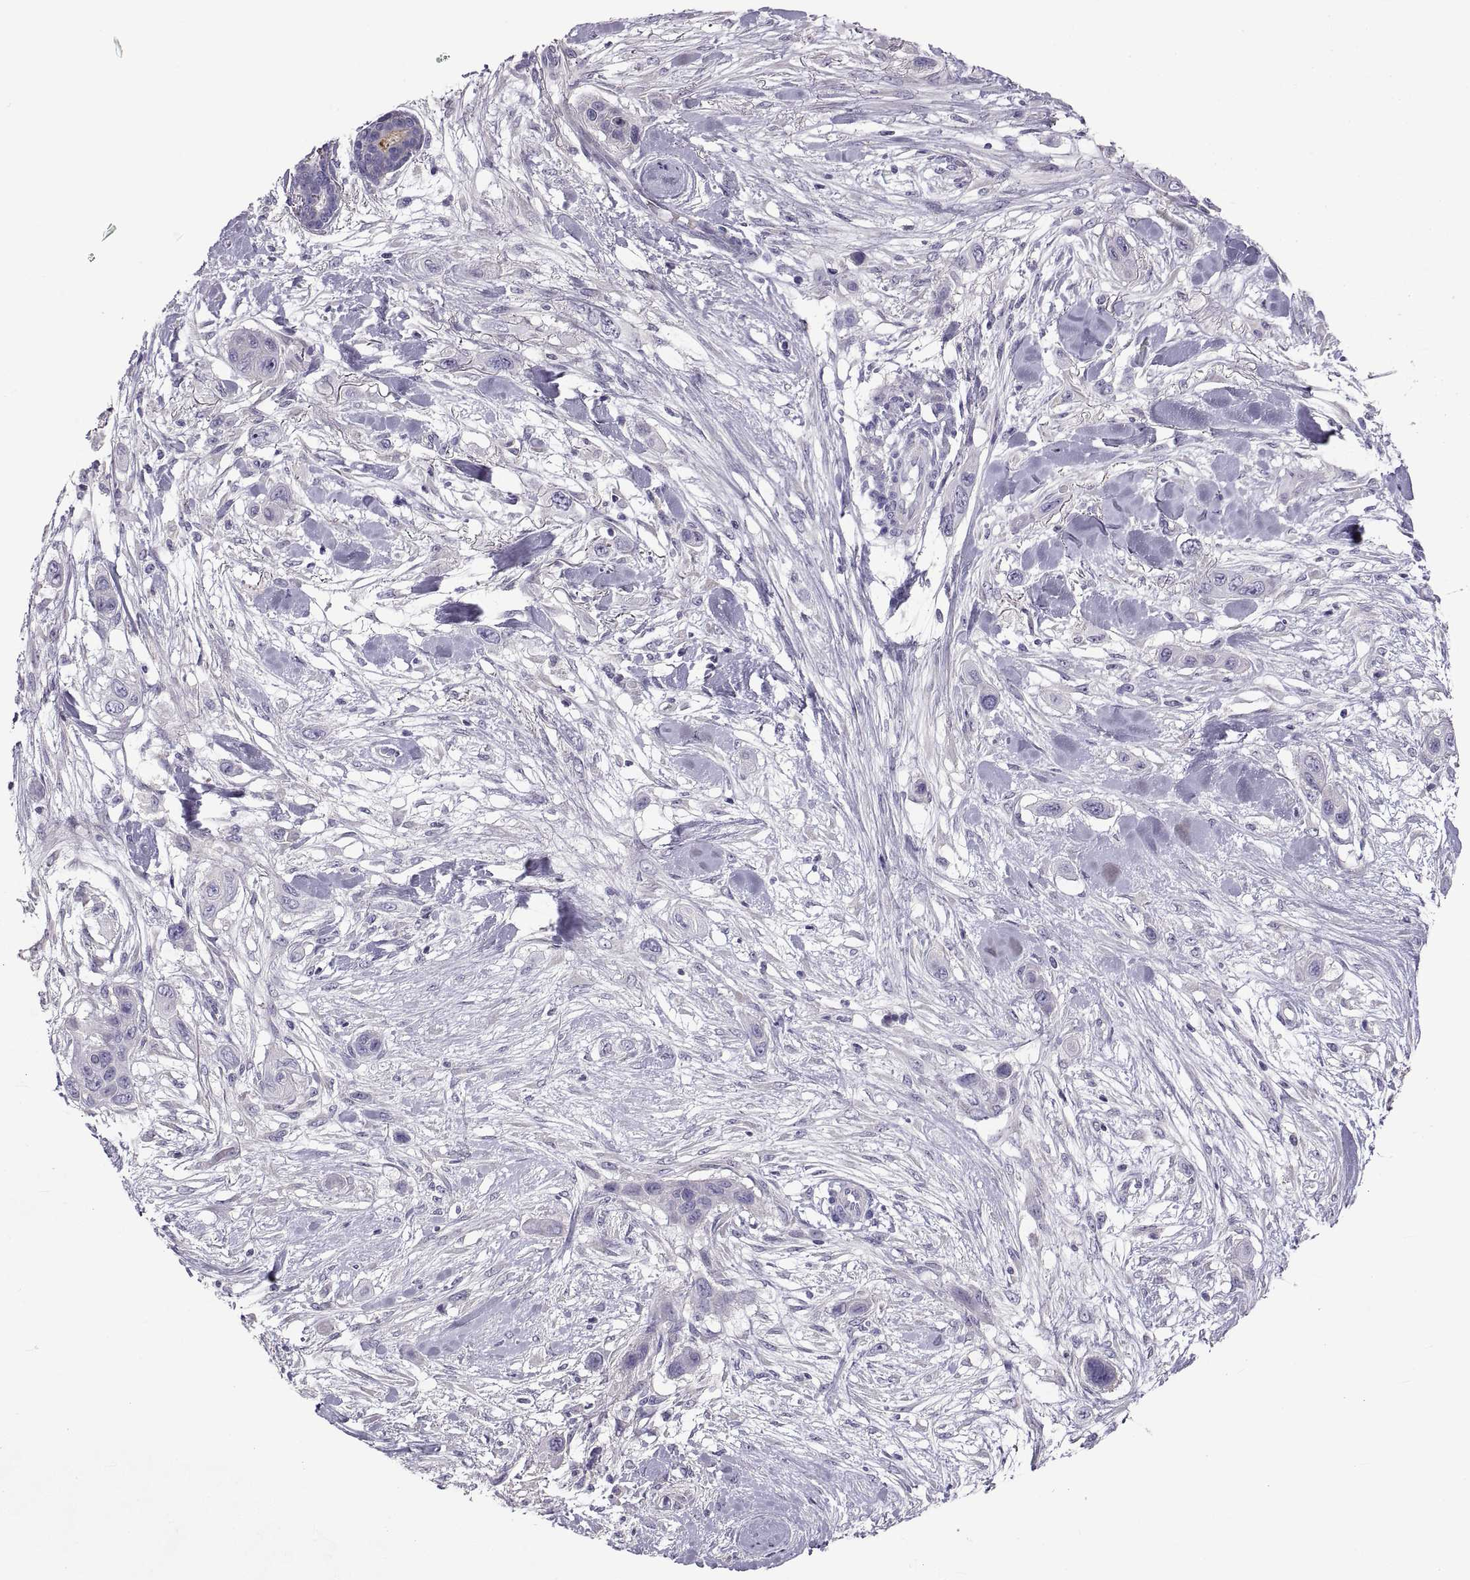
{"staining": {"intensity": "negative", "quantity": "none", "location": "none"}, "tissue": "skin cancer", "cell_type": "Tumor cells", "image_type": "cancer", "snomed": [{"axis": "morphology", "description": "Squamous cell carcinoma, NOS"}, {"axis": "topography", "description": "Skin"}], "caption": "Skin cancer stained for a protein using immunohistochemistry displays no staining tumor cells.", "gene": "CRYBB3", "patient": {"sex": "male", "age": 79}}